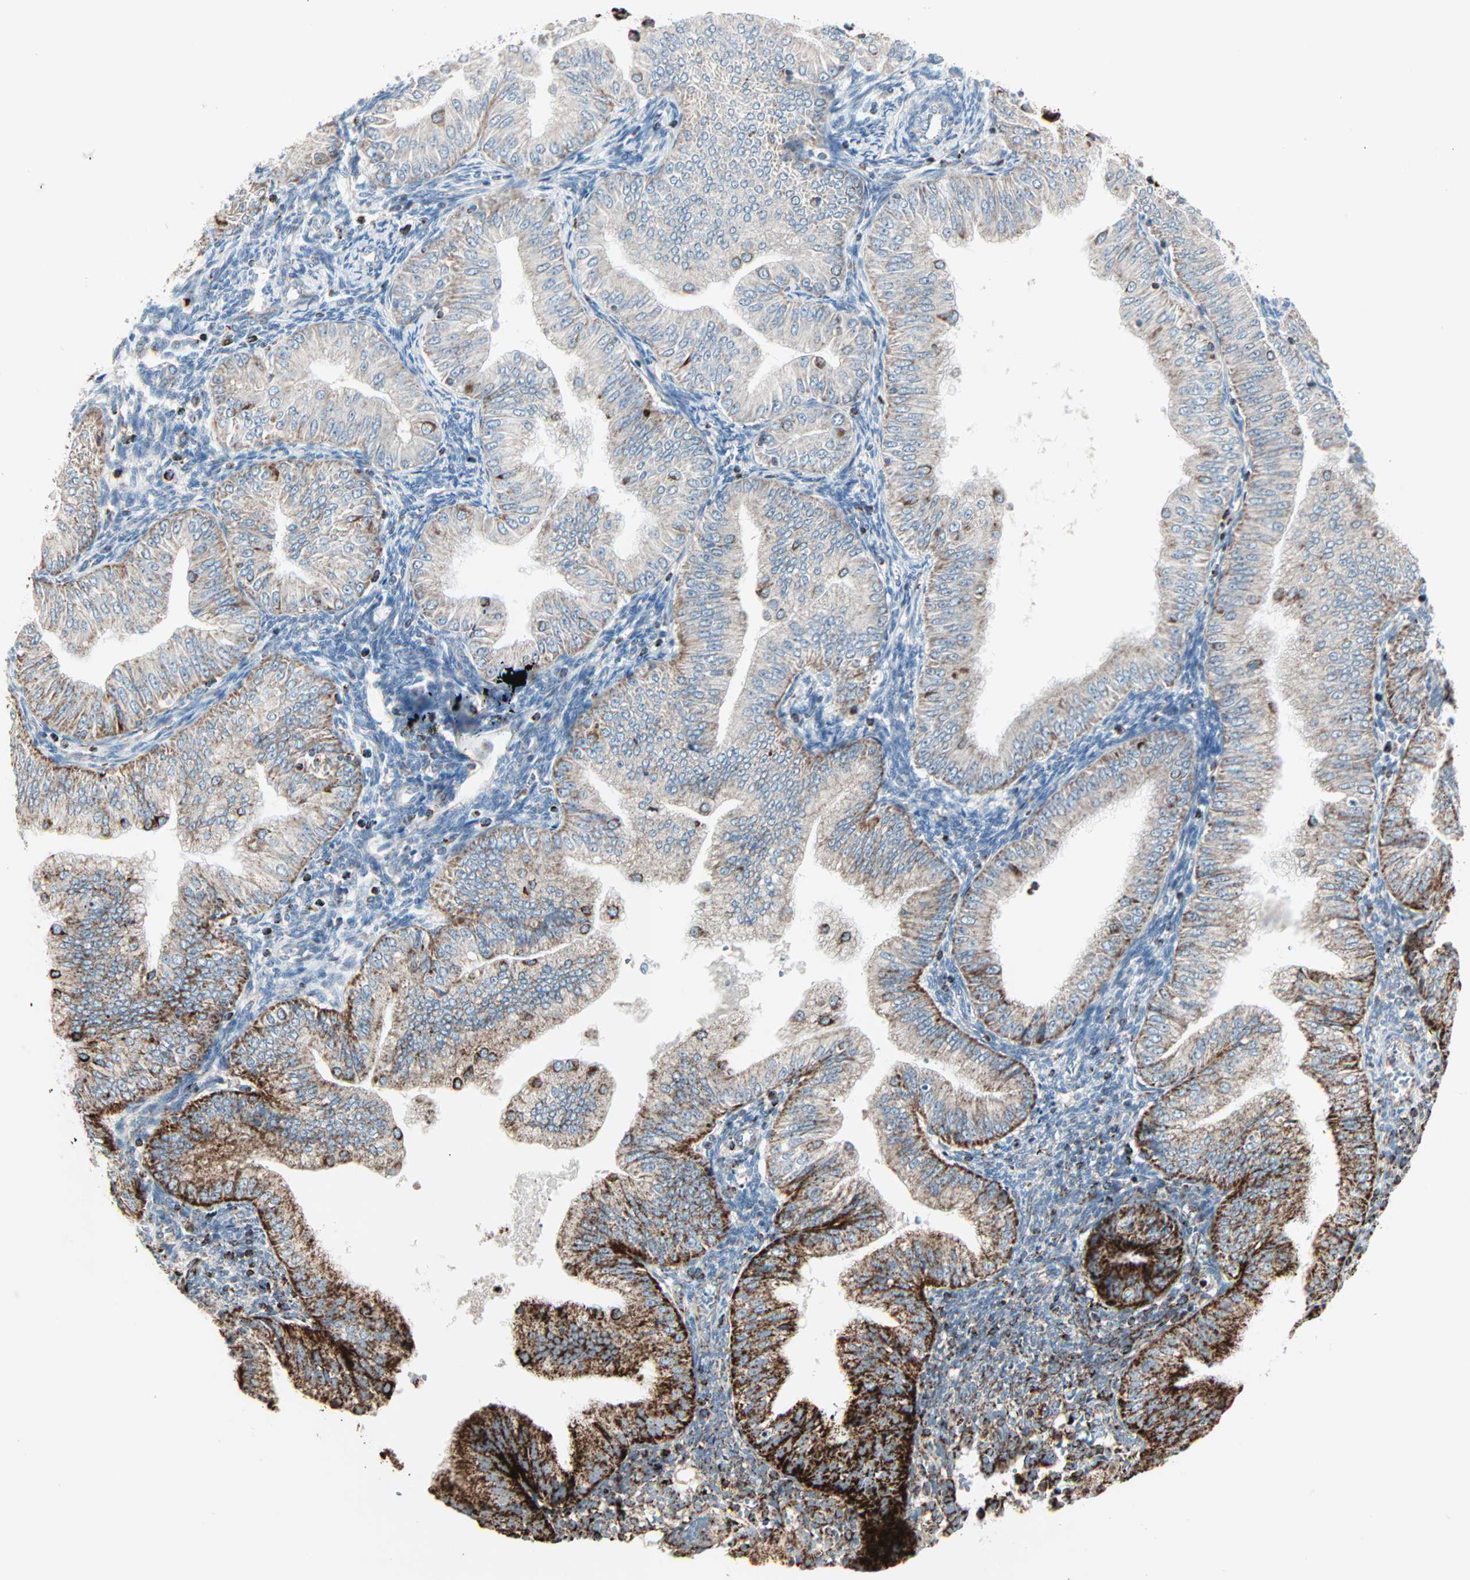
{"staining": {"intensity": "strong", "quantity": "25%-75%", "location": "cytoplasmic/membranous"}, "tissue": "endometrial cancer", "cell_type": "Tumor cells", "image_type": "cancer", "snomed": [{"axis": "morphology", "description": "Normal tissue, NOS"}, {"axis": "morphology", "description": "Adenocarcinoma, NOS"}, {"axis": "topography", "description": "Endometrium"}], "caption": "Endometrial cancer stained with a brown dye shows strong cytoplasmic/membranous positive expression in about 25%-75% of tumor cells.", "gene": "IDH2", "patient": {"sex": "female", "age": 53}}